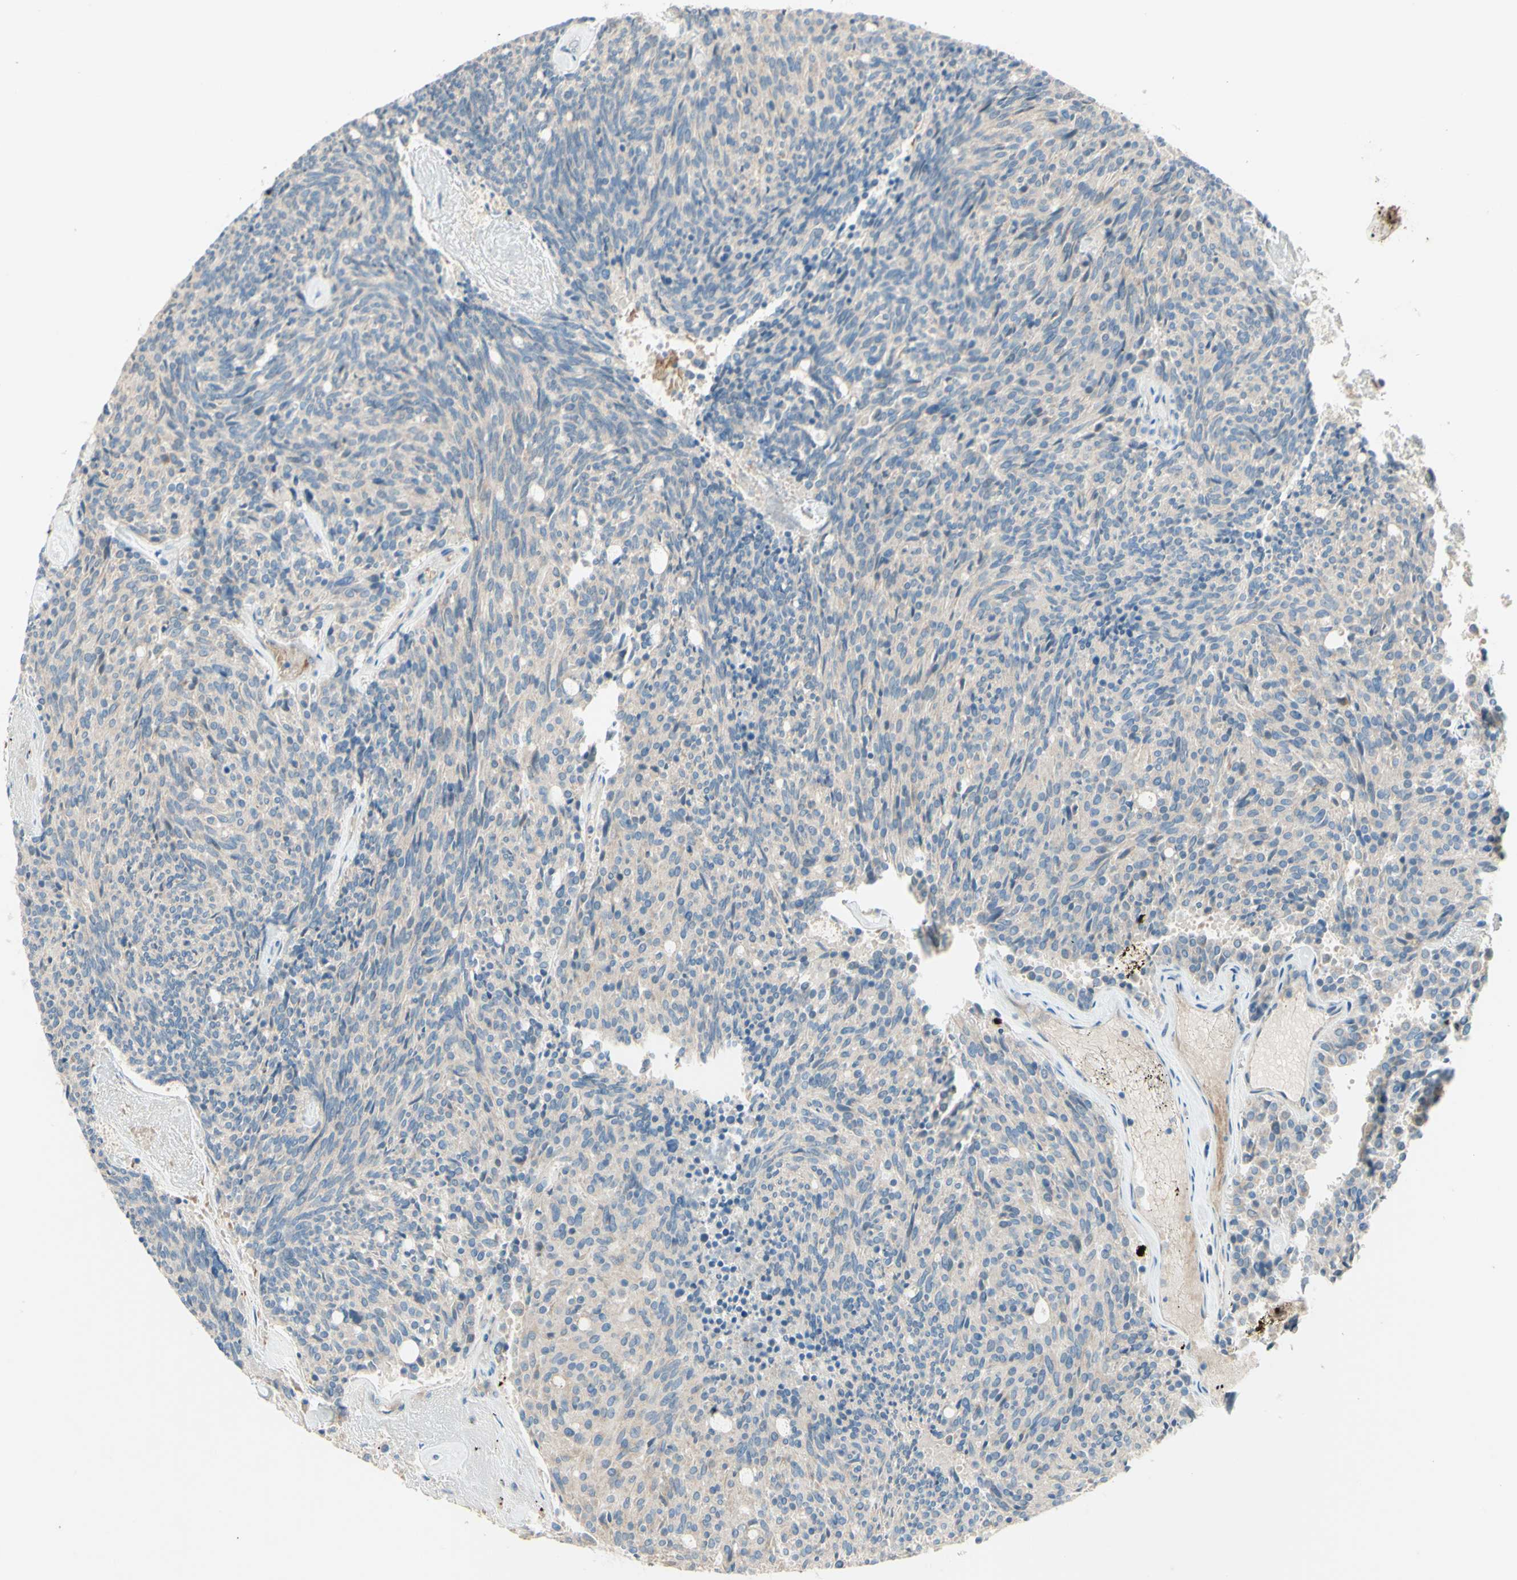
{"staining": {"intensity": "negative", "quantity": "none", "location": "none"}, "tissue": "carcinoid", "cell_type": "Tumor cells", "image_type": "cancer", "snomed": [{"axis": "morphology", "description": "Carcinoid, malignant, NOS"}, {"axis": "topography", "description": "Pancreas"}], "caption": "Histopathology image shows no significant protein positivity in tumor cells of carcinoid.", "gene": "IL2", "patient": {"sex": "female", "age": 54}}